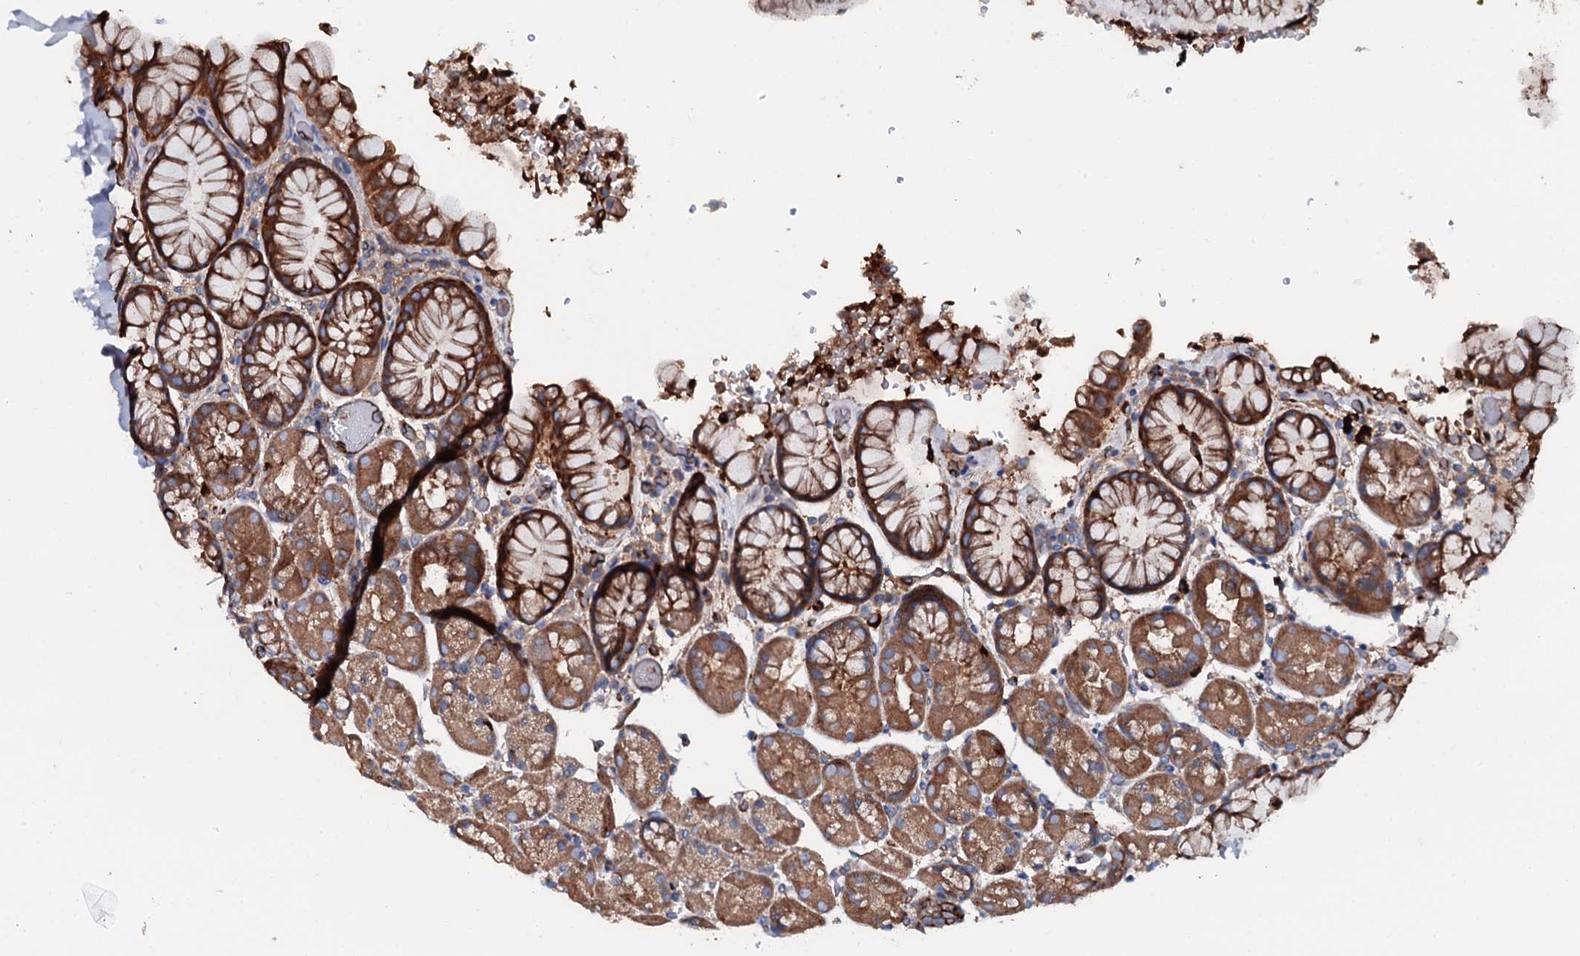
{"staining": {"intensity": "strong", "quantity": ">75%", "location": "cytoplasmic/membranous"}, "tissue": "stomach", "cell_type": "Glandular cells", "image_type": "normal", "snomed": [{"axis": "morphology", "description": "Normal tissue, NOS"}, {"axis": "topography", "description": "Stomach, upper"}, {"axis": "topography", "description": "Stomach, lower"}], "caption": "Protein positivity by immunohistochemistry shows strong cytoplasmic/membranous positivity in about >75% of glandular cells in normal stomach.", "gene": "NEK1", "patient": {"sex": "male", "age": 67}}